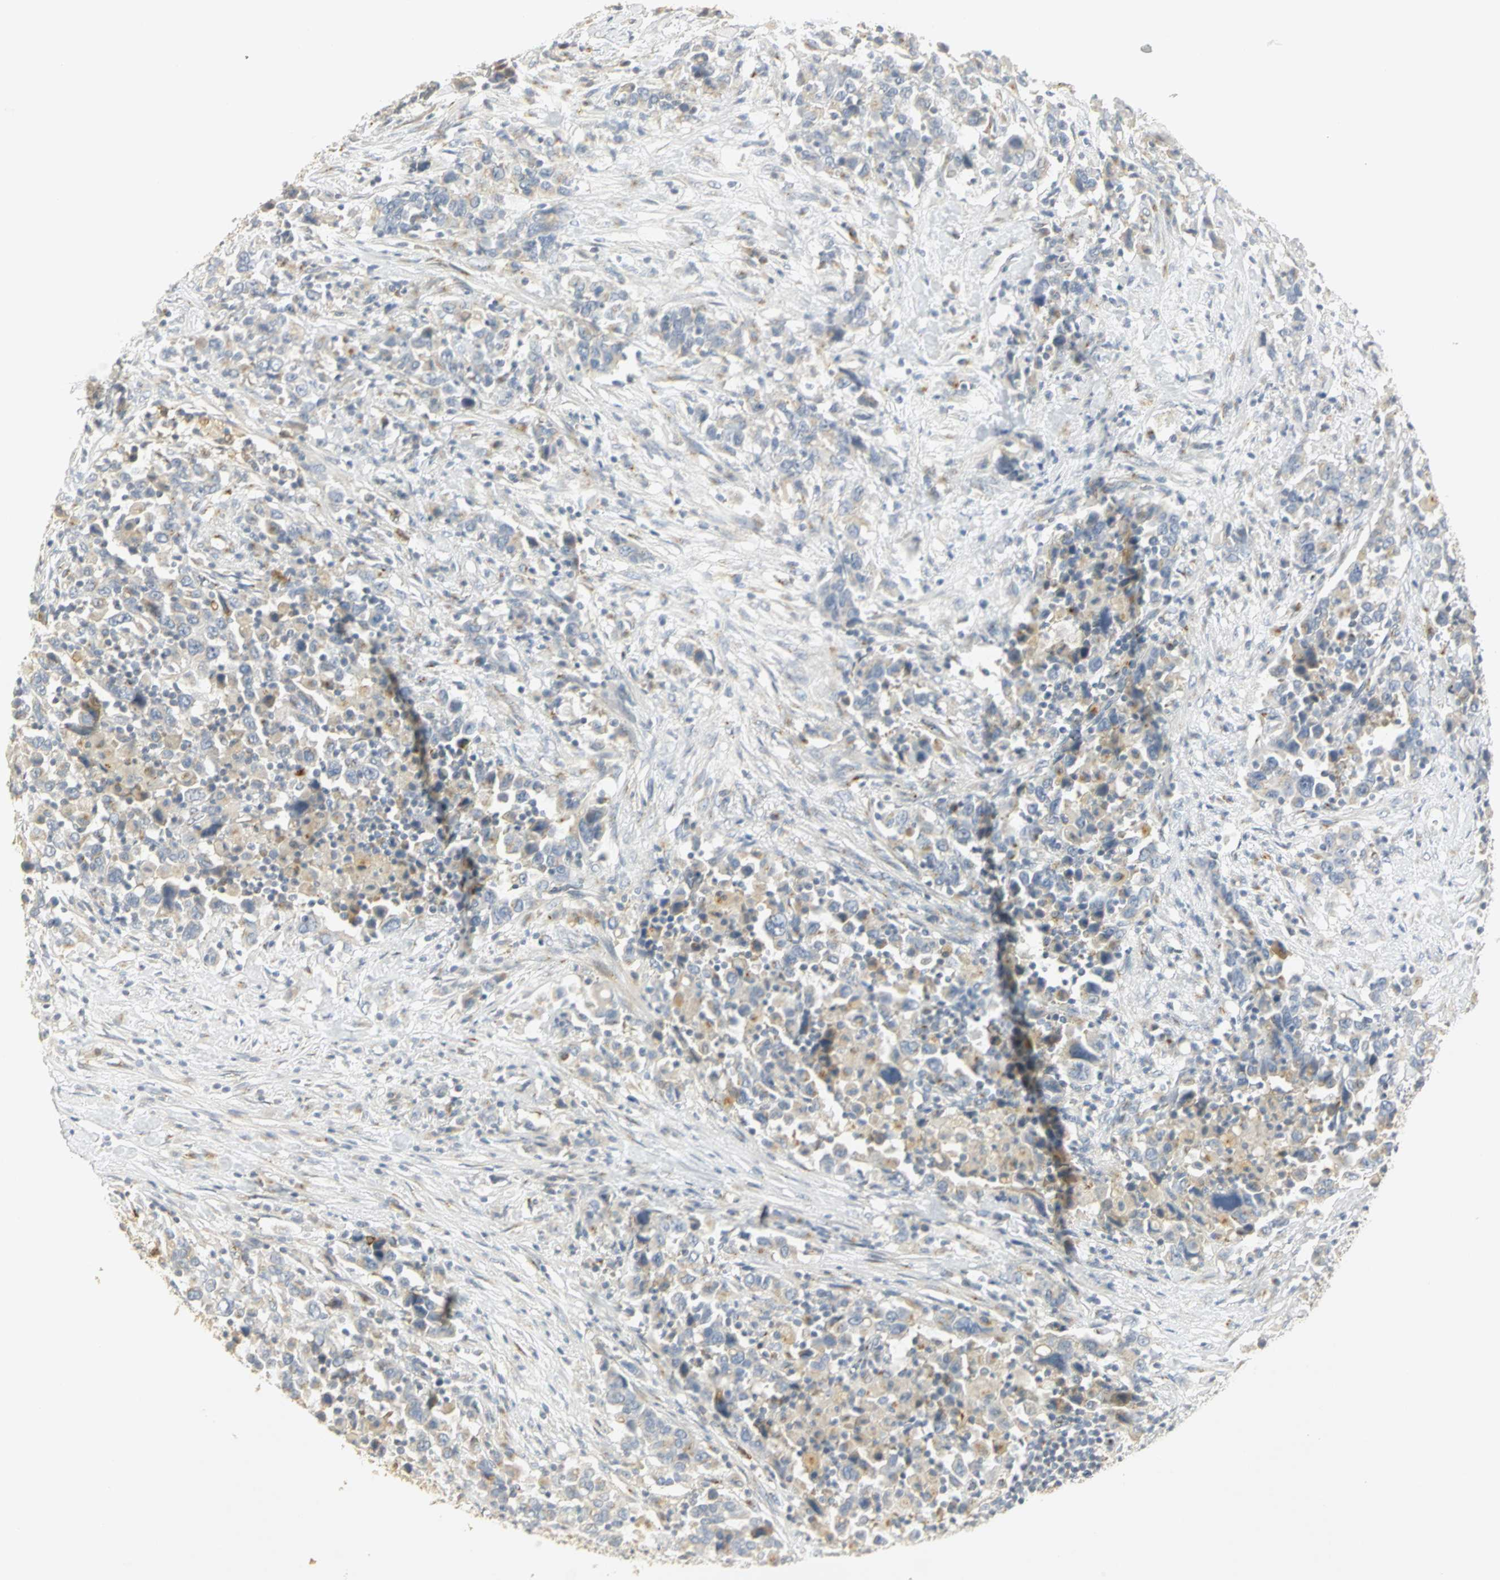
{"staining": {"intensity": "weak", "quantity": "25%-75%", "location": "cytoplasmic/membranous"}, "tissue": "urothelial cancer", "cell_type": "Tumor cells", "image_type": "cancer", "snomed": [{"axis": "morphology", "description": "Urothelial carcinoma, High grade"}, {"axis": "topography", "description": "Urinary bladder"}], "caption": "A brown stain highlights weak cytoplasmic/membranous expression of a protein in human urothelial cancer tumor cells.", "gene": "TM9SF2", "patient": {"sex": "male", "age": 61}}